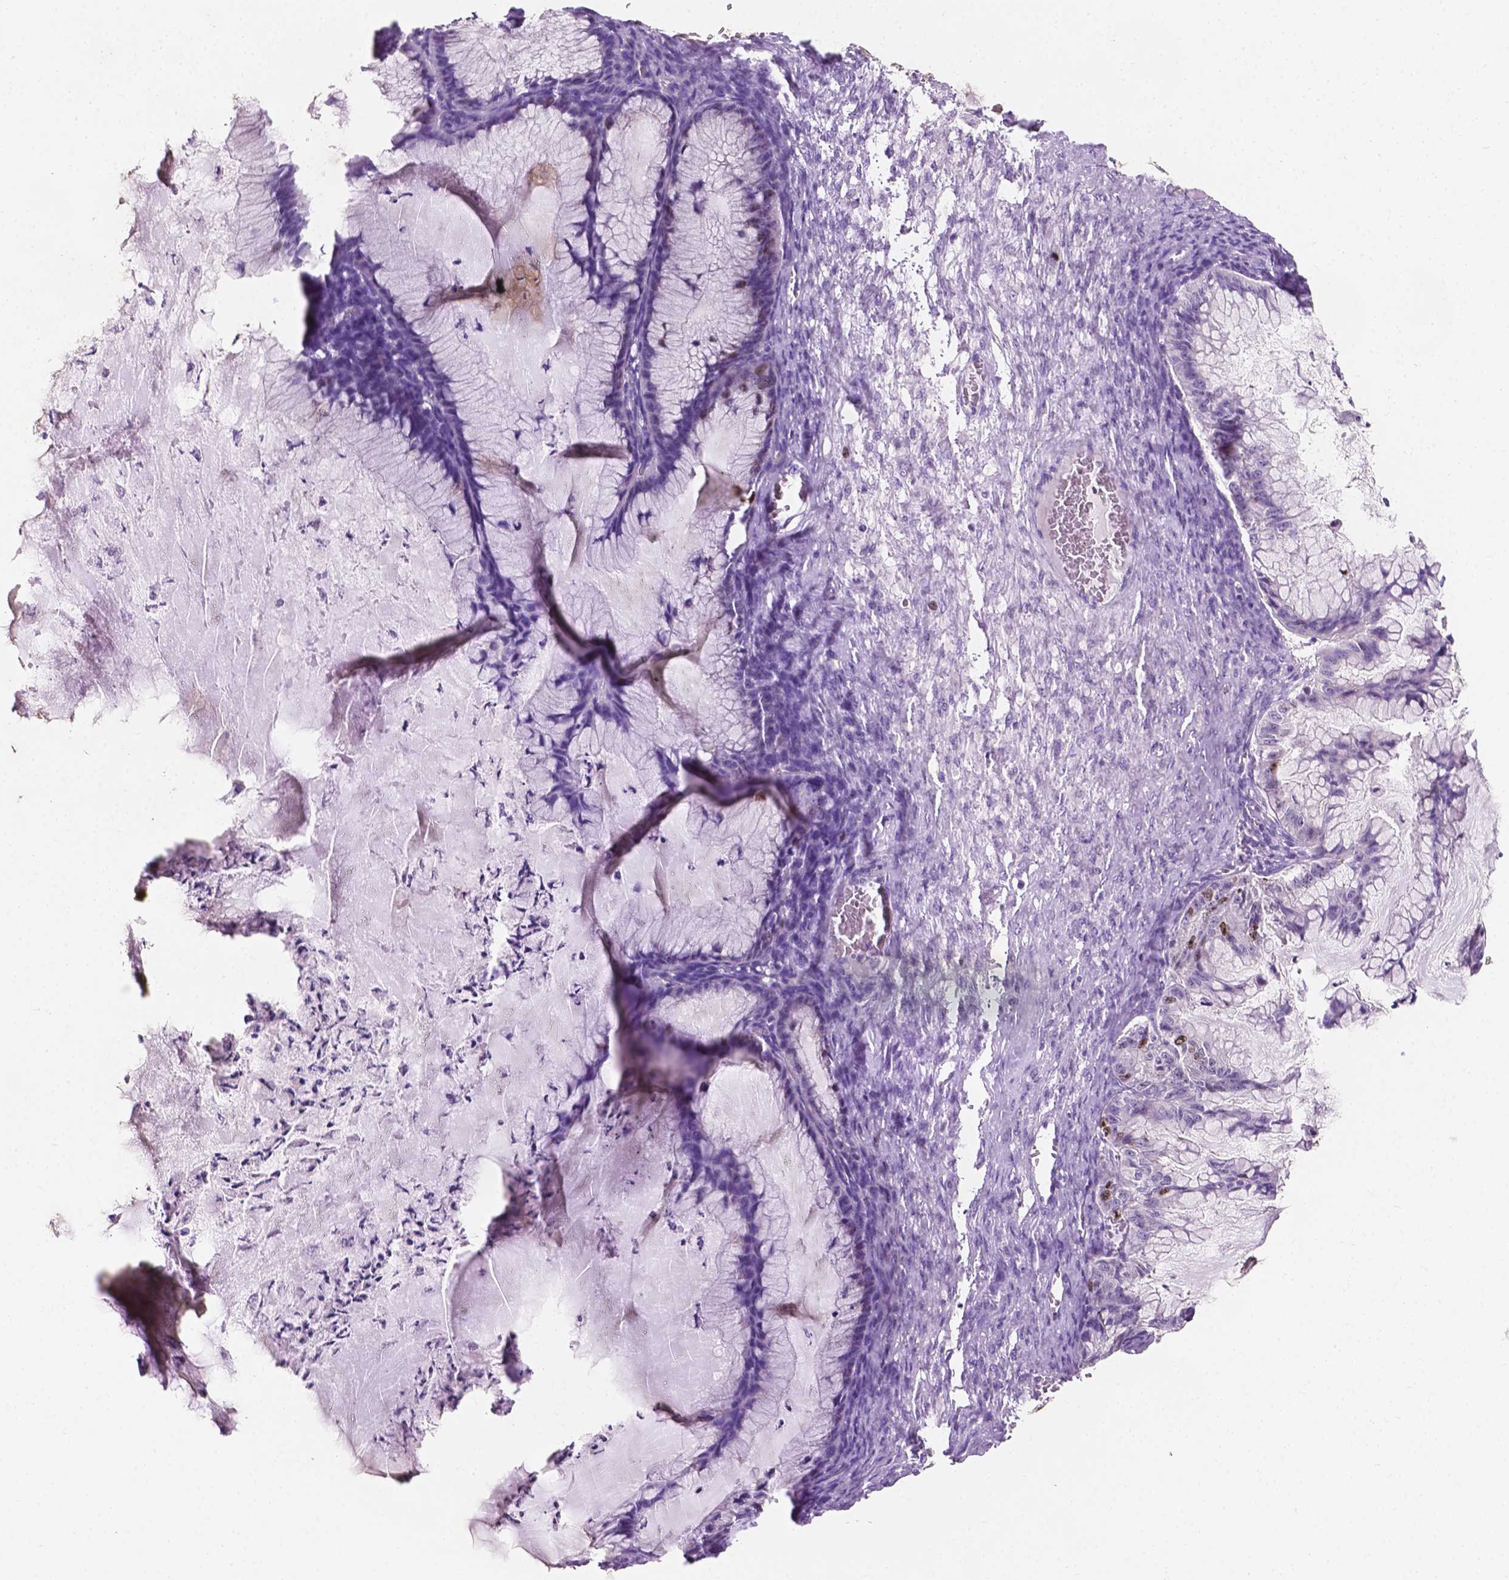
{"staining": {"intensity": "moderate", "quantity": "<25%", "location": "nuclear"}, "tissue": "ovarian cancer", "cell_type": "Tumor cells", "image_type": "cancer", "snomed": [{"axis": "morphology", "description": "Cystadenocarcinoma, mucinous, NOS"}, {"axis": "topography", "description": "Ovary"}], "caption": "This is a photomicrograph of immunohistochemistry staining of mucinous cystadenocarcinoma (ovarian), which shows moderate staining in the nuclear of tumor cells.", "gene": "SIAH2", "patient": {"sex": "female", "age": 72}}